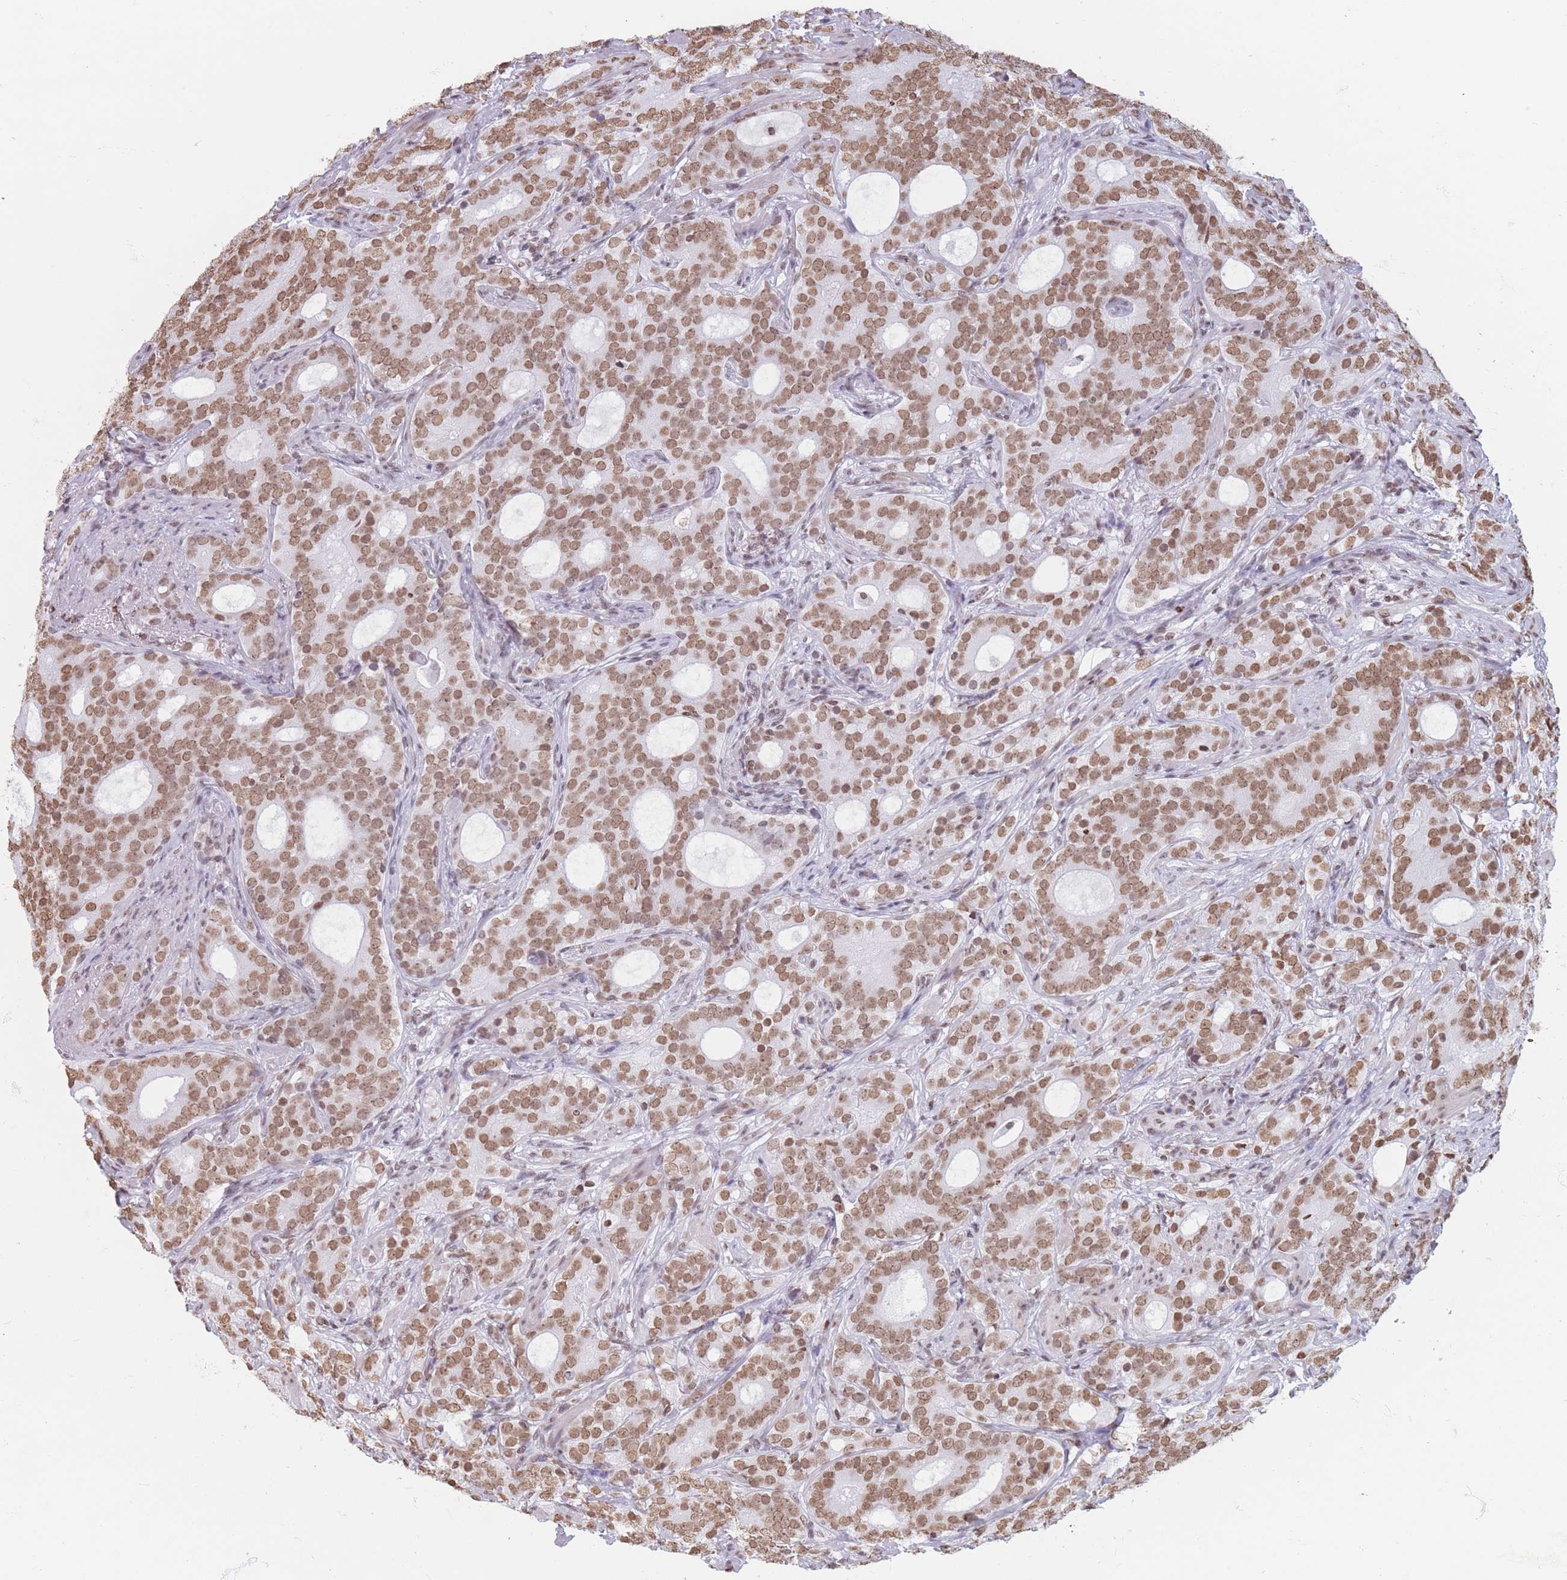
{"staining": {"intensity": "moderate", "quantity": ">75%", "location": "nuclear"}, "tissue": "prostate cancer", "cell_type": "Tumor cells", "image_type": "cancer", "snomed": [{"axis": "morphology", "description": "Adenocarcinoma, High grade"}, {"axis": "topography", "description": "Prostate"}], "caption": "A brown stain shows moderate nuclear positivity of a protein in prostate cancer tumor cells.", "gene": "RYK", "patient": {"sex": "male", "age": 64}}